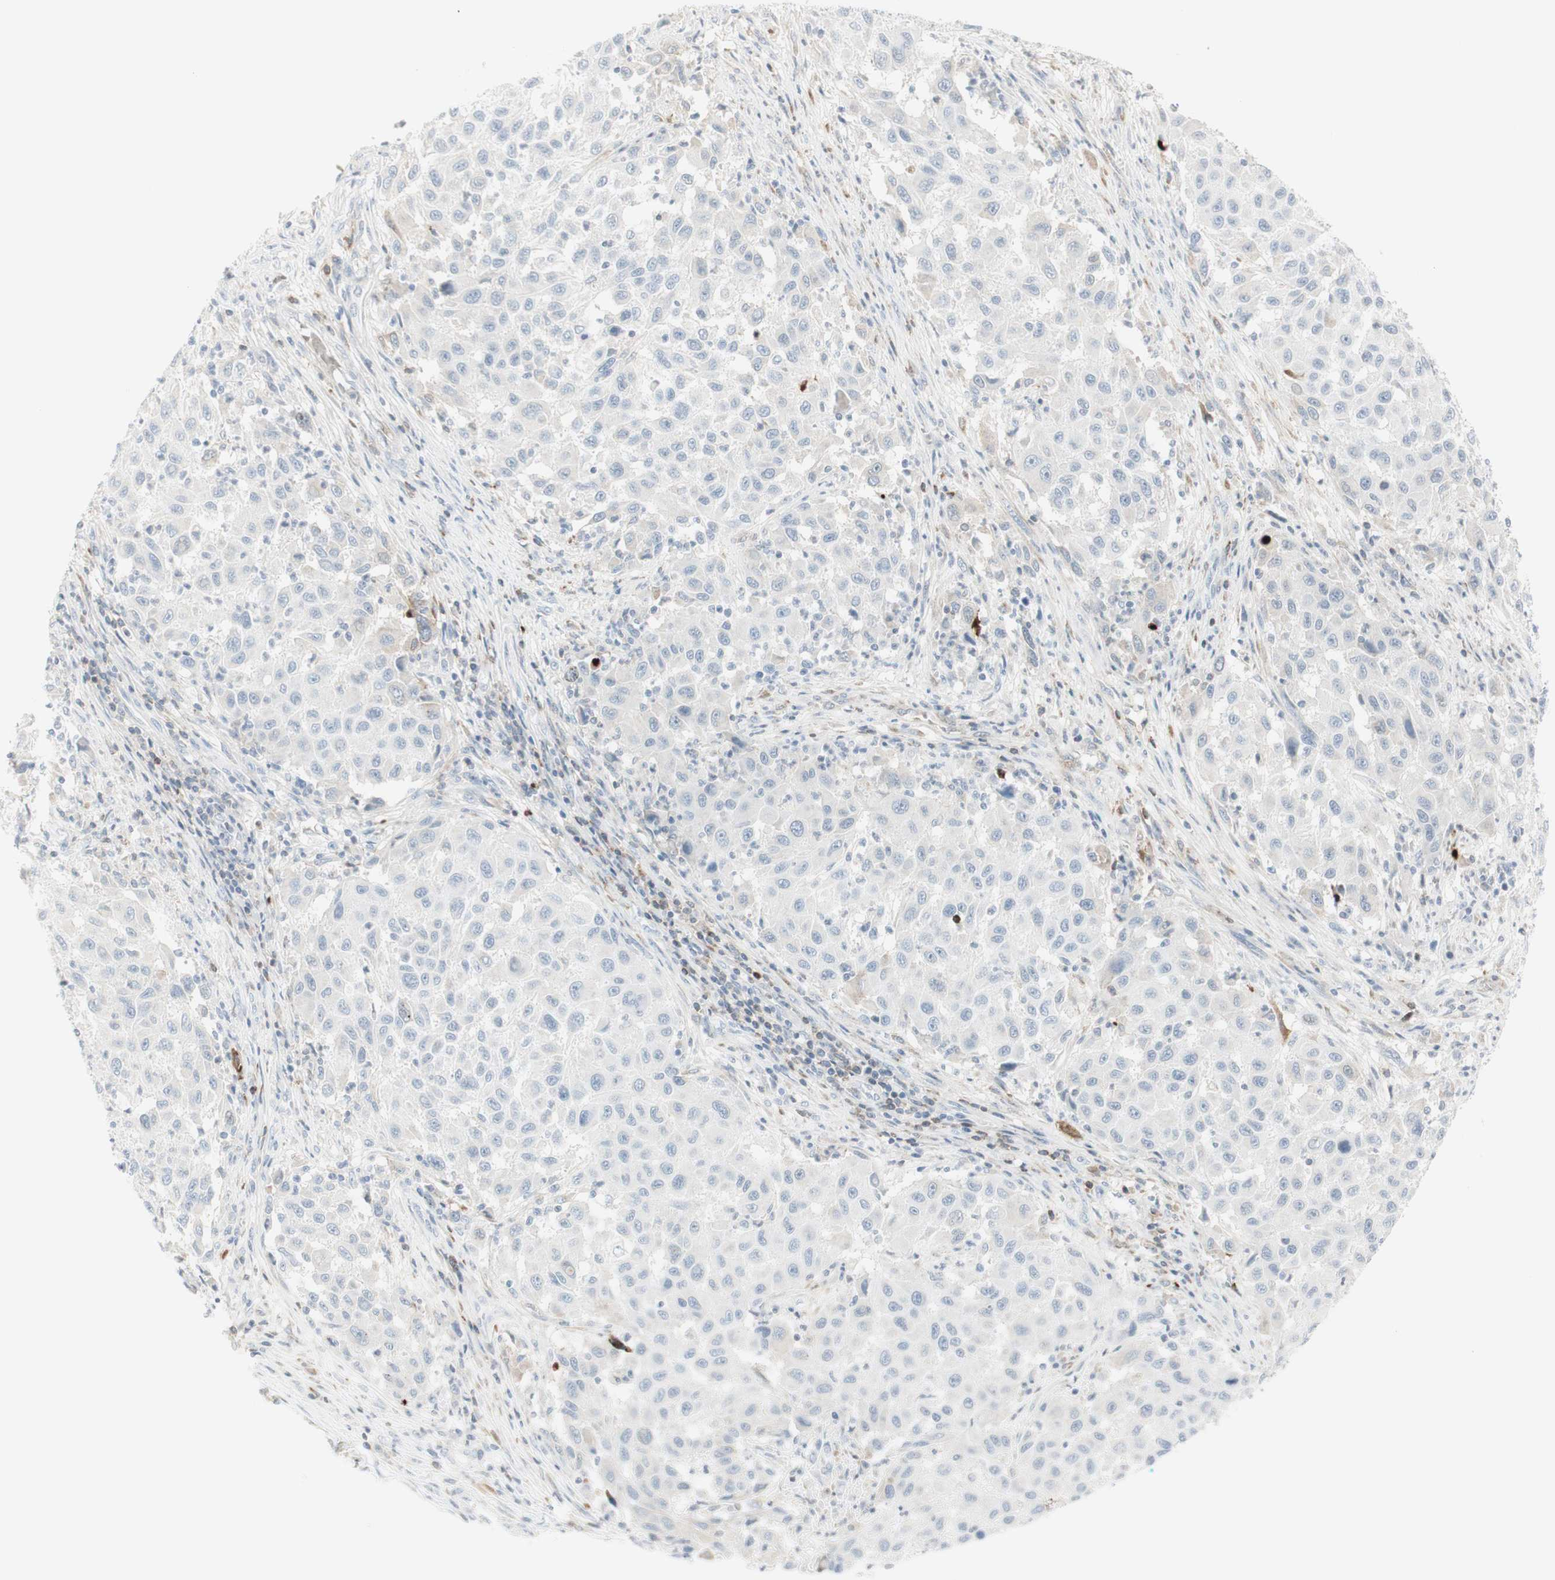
{"staining": {"intensity": "negative", "quantity": "none", "location": "none"}, "tissue": "melanoma", "cell_type": "Tumor cells", "image_type": "cancer", "snomed": [{"axis": "morphology", "description": "Malignant melanoma, Metastatic site"}, {"axis": "topography", "description": "Lymph node"}], "caption": "The IHC histopathology image has no significant positivity in tumor cells of malignant melanoma (metastatic site) tissue.", "gene": "MDK", "patient": {"sex": "male", "age": 61}}